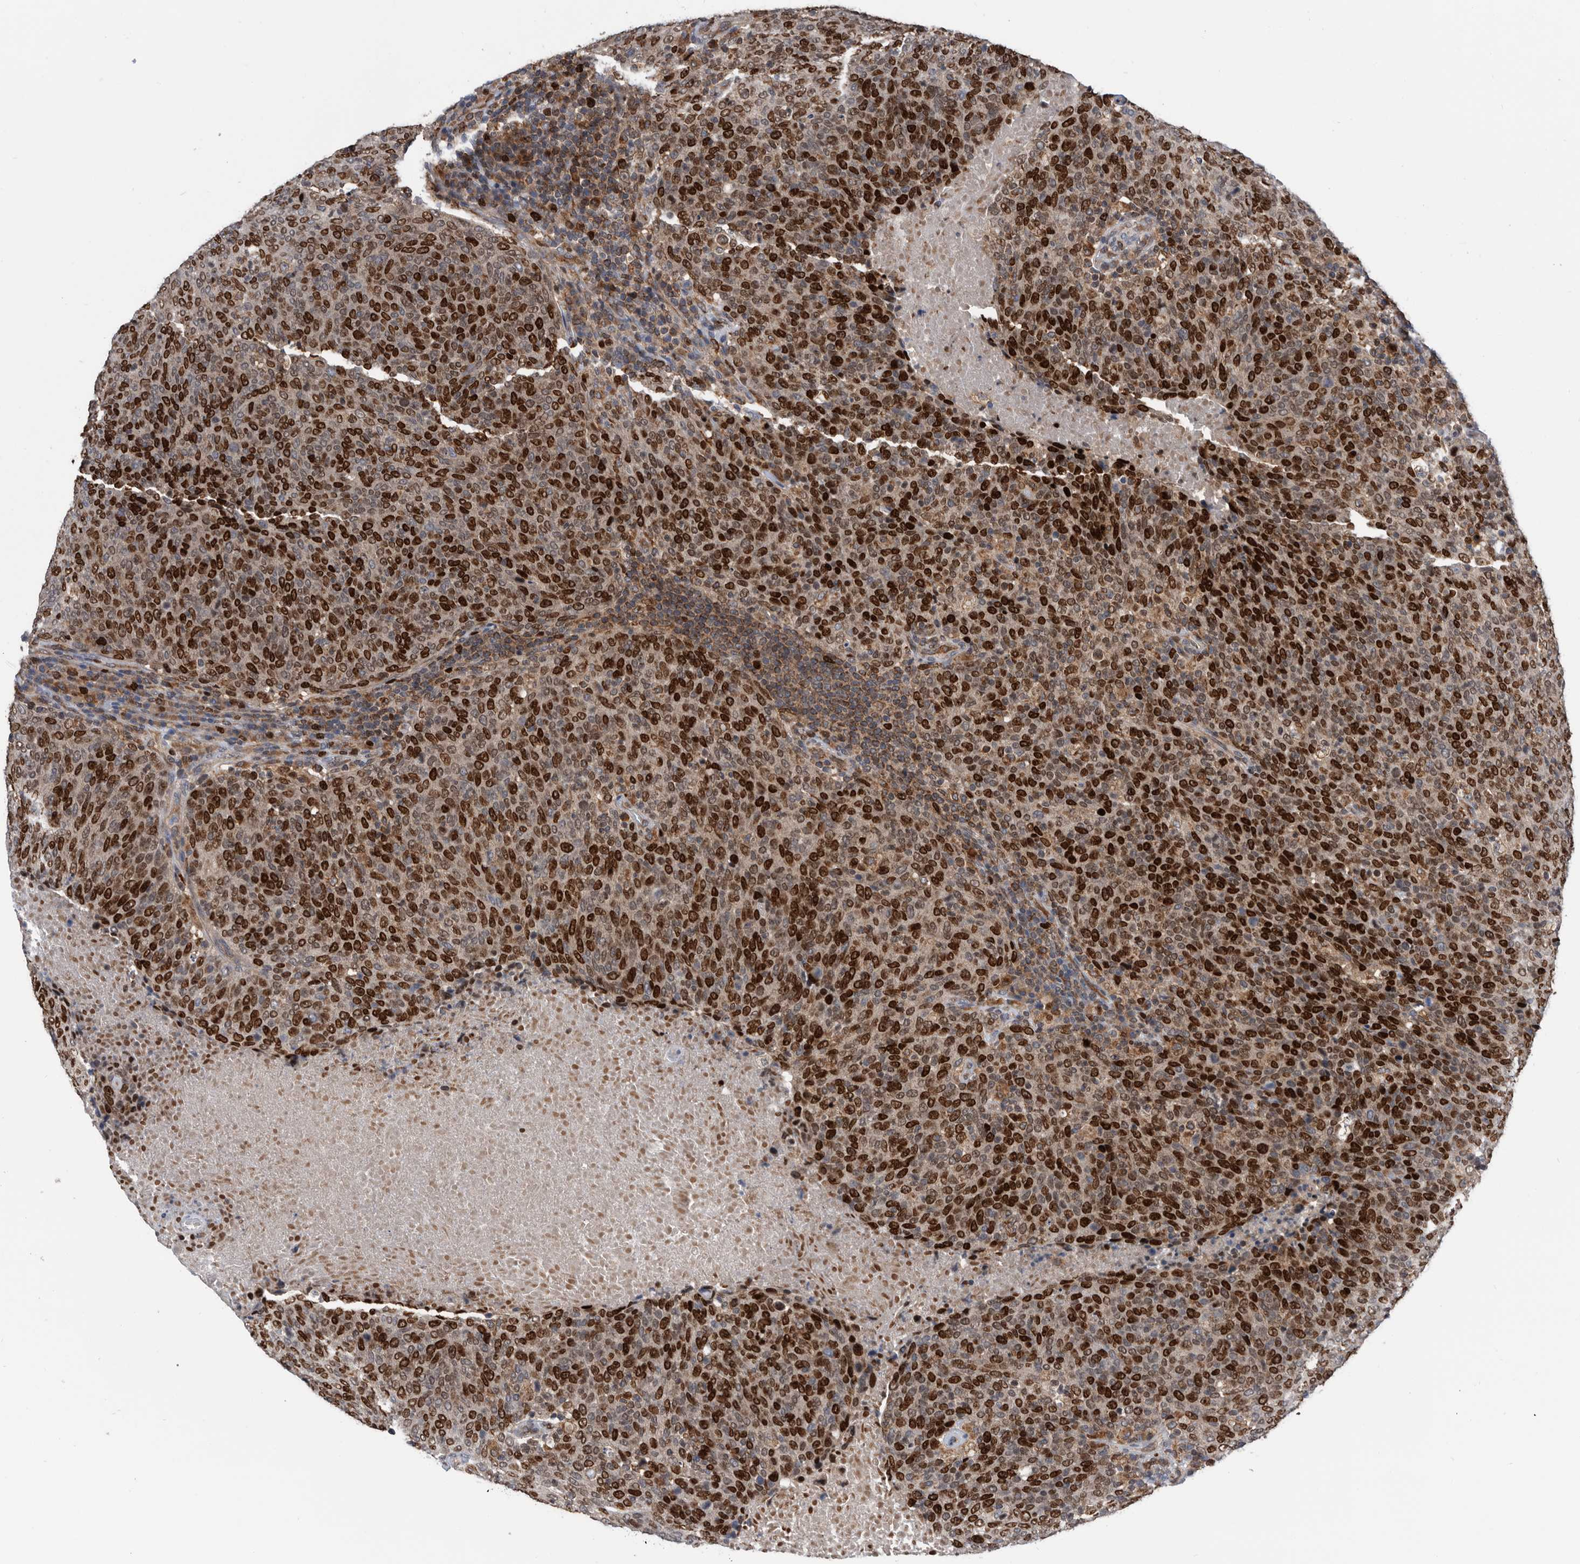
{"staining": {"intensity": "strong", "quantity": ">75%", "location": "nuclear"}, "tissue": "head and neck cancer", "cell_type": "Tumor cells", "image_type": "cancer", "snomed": [{"axis": "morphology", "description": "Squamous cell carcinoma, NOS"}, {"axis": "morphology", "description": "Squamous cell carcinoma, metastatic, NOS"}, {"axis": "topography", "description": "Lymph node"}, {"axis": "topography", "description": "Head-Neck"}], "caption": "Metastatic squamous cell carcinoma (head and neck) stained for a protein reveals strong nuclear positivity in tumor cells.", "gene": "ATAD2", "patient": {"sex": "male", "age": 62}}